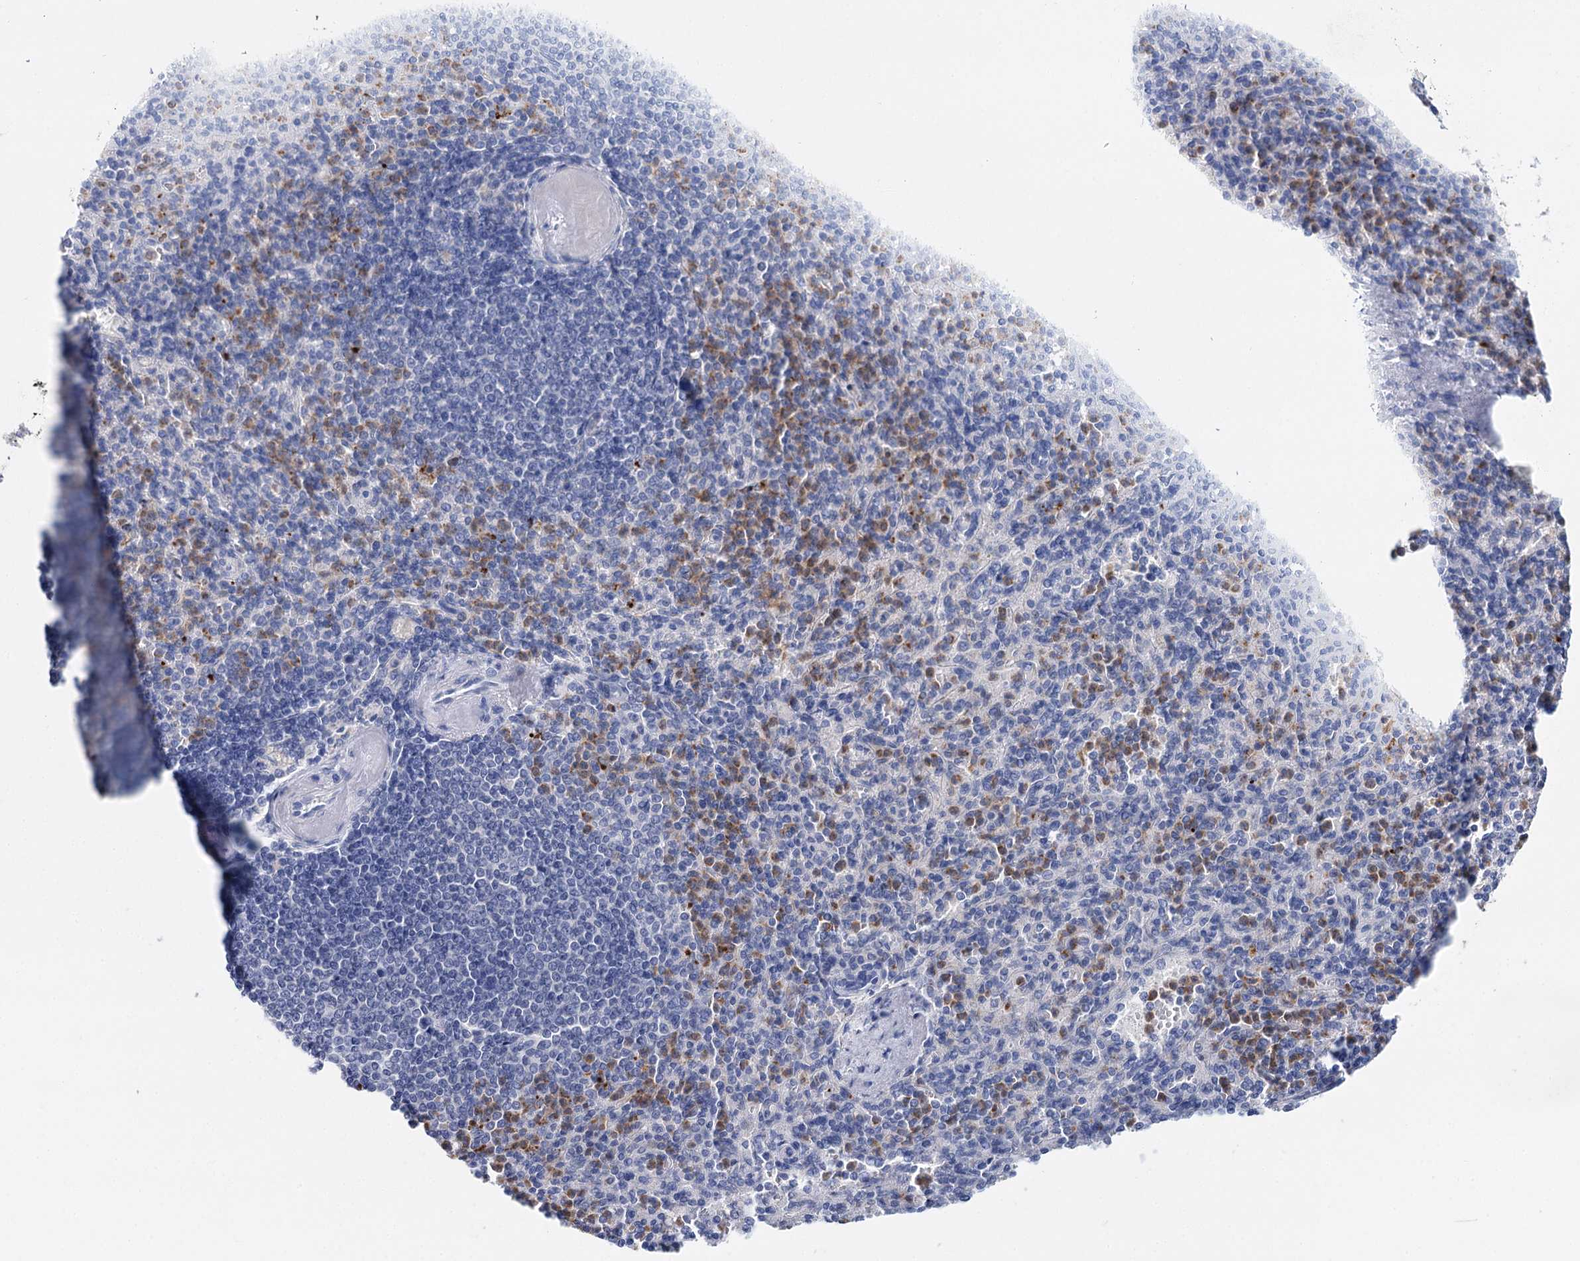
{"staining": {"intensity": "moderate", "quantity": "<25%", "location": "cytoplasmic/membranous"}, "tissue": "spleen", "cell_type": "Cells in red pulp", "image_type": "normal", "snomed": [{"axis": "morphology", "description": "Normal tissue, NOS"}, {"axis": "topography", "description": "Spleen"}], "caption": "Normal spleen exhibits moderate cytoplasmic/membranous staining in approximately <25% of cells in red pulp.", "gene": "CEACAM8", "patient": {"sex": "female", "age": 74}}